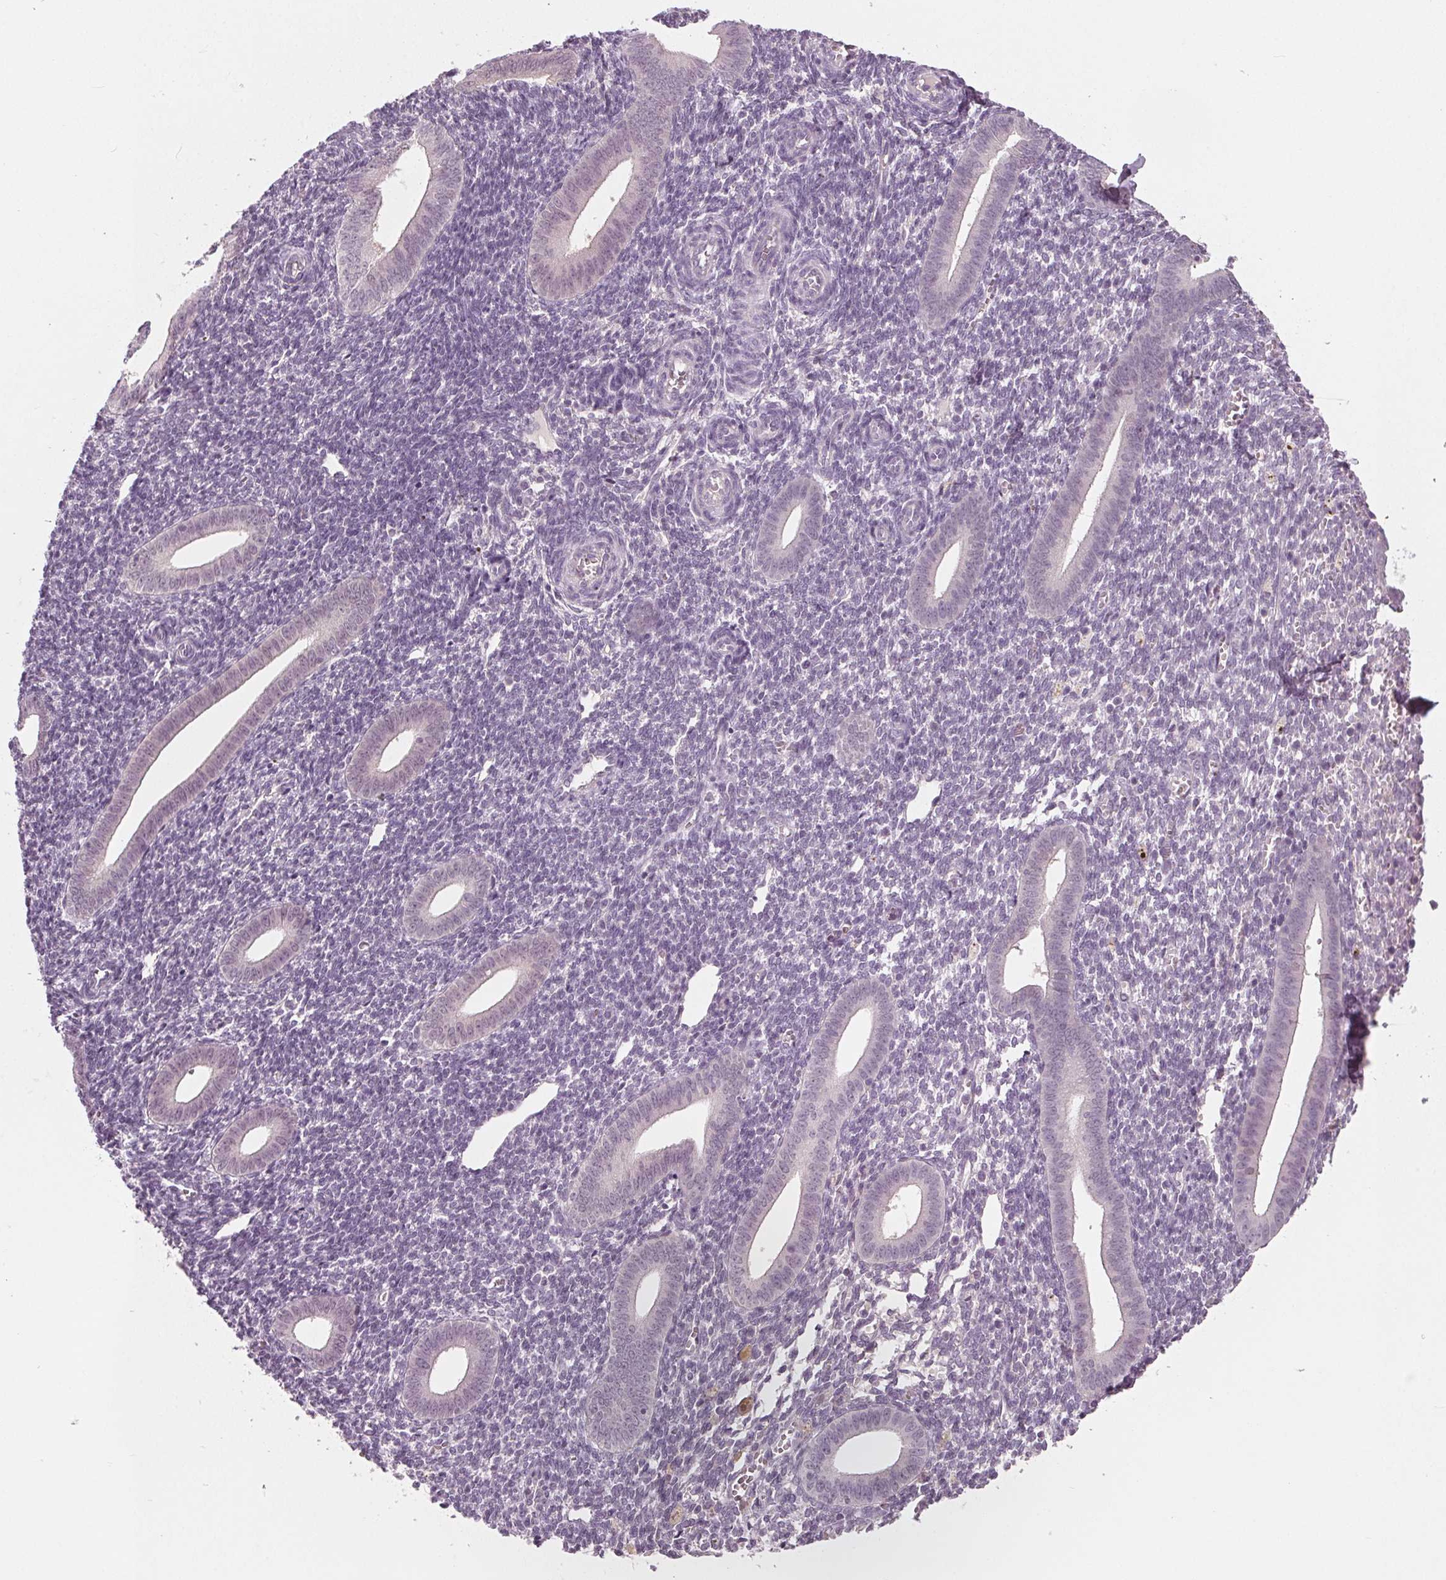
{"staining": {"intensity": "negative", "quantity": "none", "location": "none"}, "tissue": "endometrium", "cell_type": "Cells in endometrial stroma", "image_type": "normal", "snomed": [{"axis": "morphology", "description": "Normal tissue, NOS"}, {"axis": "topography", "description": "Endometrium"}], "caption": "Cells in endometrial stroma are negative for protein expression in normal human endometrium. (Immunohistochemistry, brightfield microscopy, high magnification).", "gene": "TKFC", "patient": {"sex": "female", "age": 25}}